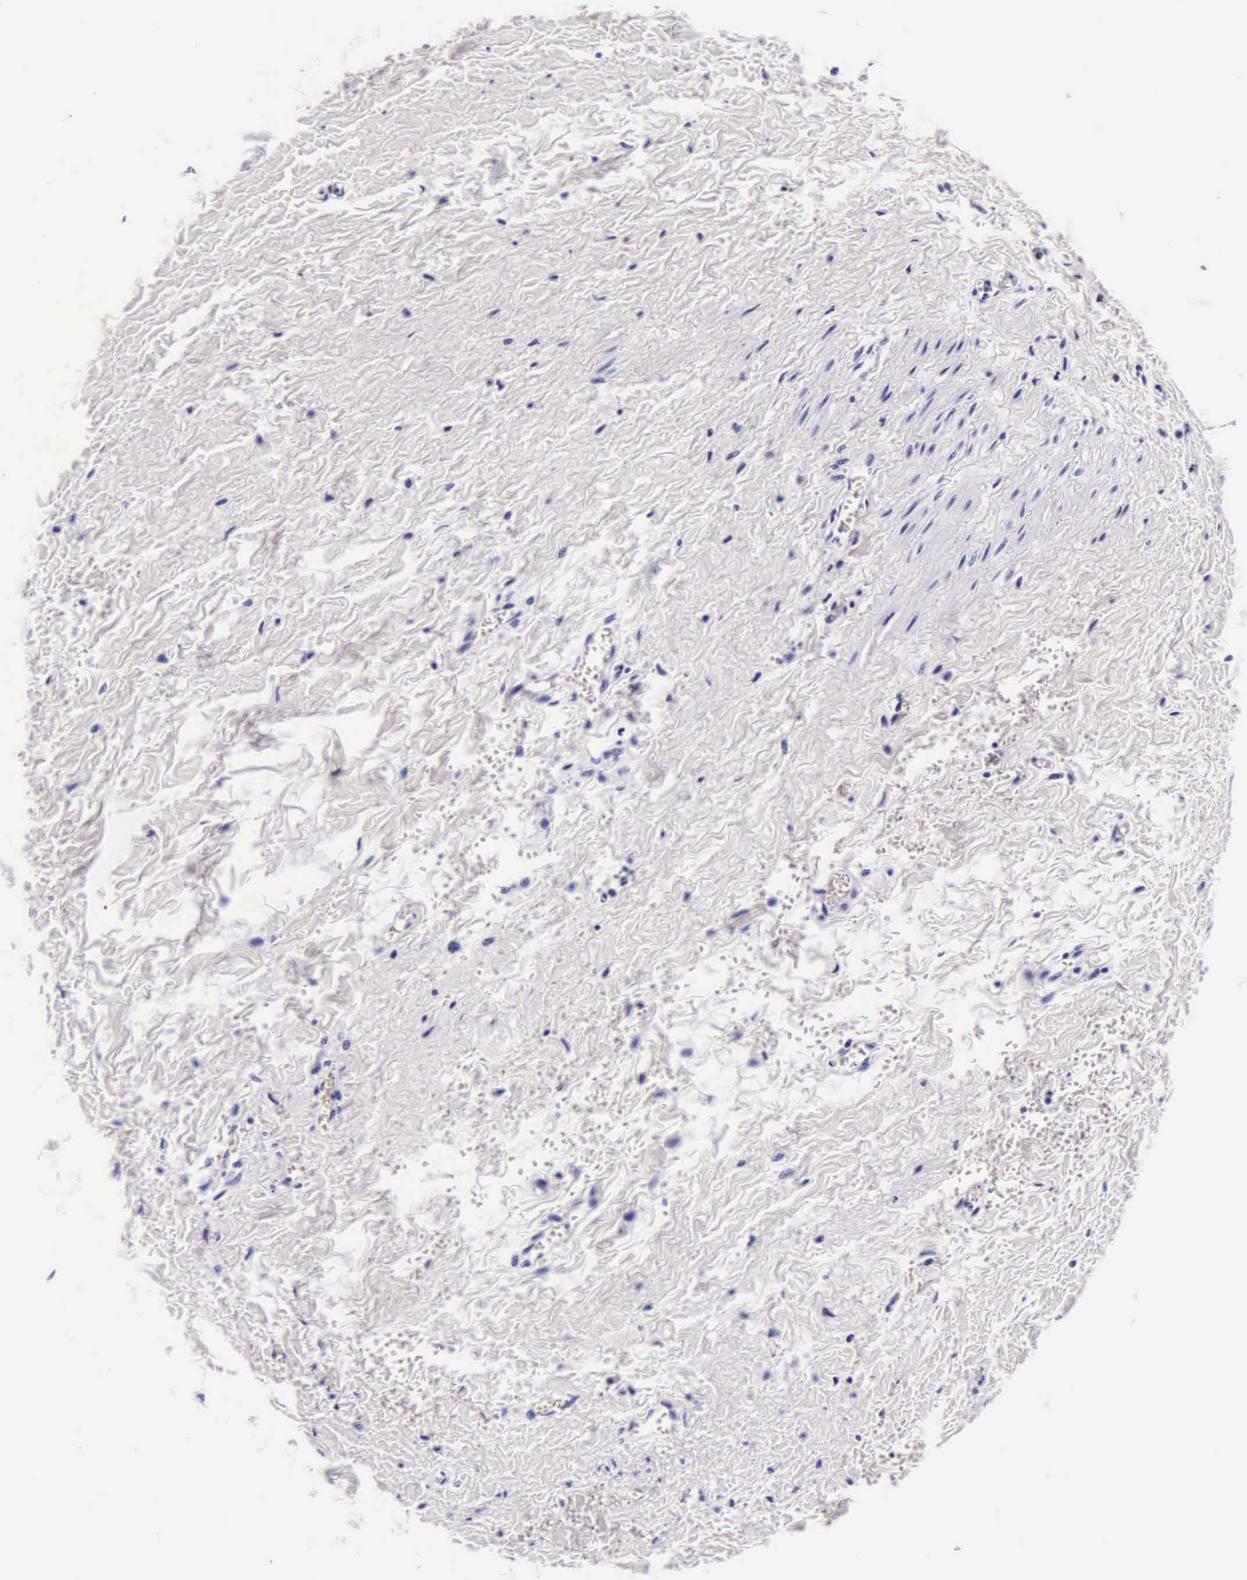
{"staining": {"intensity": "negative", "quantity": "none", "location": "none"}, "tissue": "smooth muscle", "cell_type": "Smooth muscle cells", "image_type": "normal", "snomed": [{"axis": "morphology", "description": "Normal tissue, NOS"}, {"axis": "topography", "description": "Uterus"}], "caption": "Benign smooth muscle was stained to show a protein in brown. There is no significant staining in smooth muscle cells. (Stains: DAB immunohistochemistry with hematoxylin counter stain, Microscopy: brightfield microscopy at high magnification).", "gene": "DGCR2", "patient": {"sex": "female", "age": 56}}